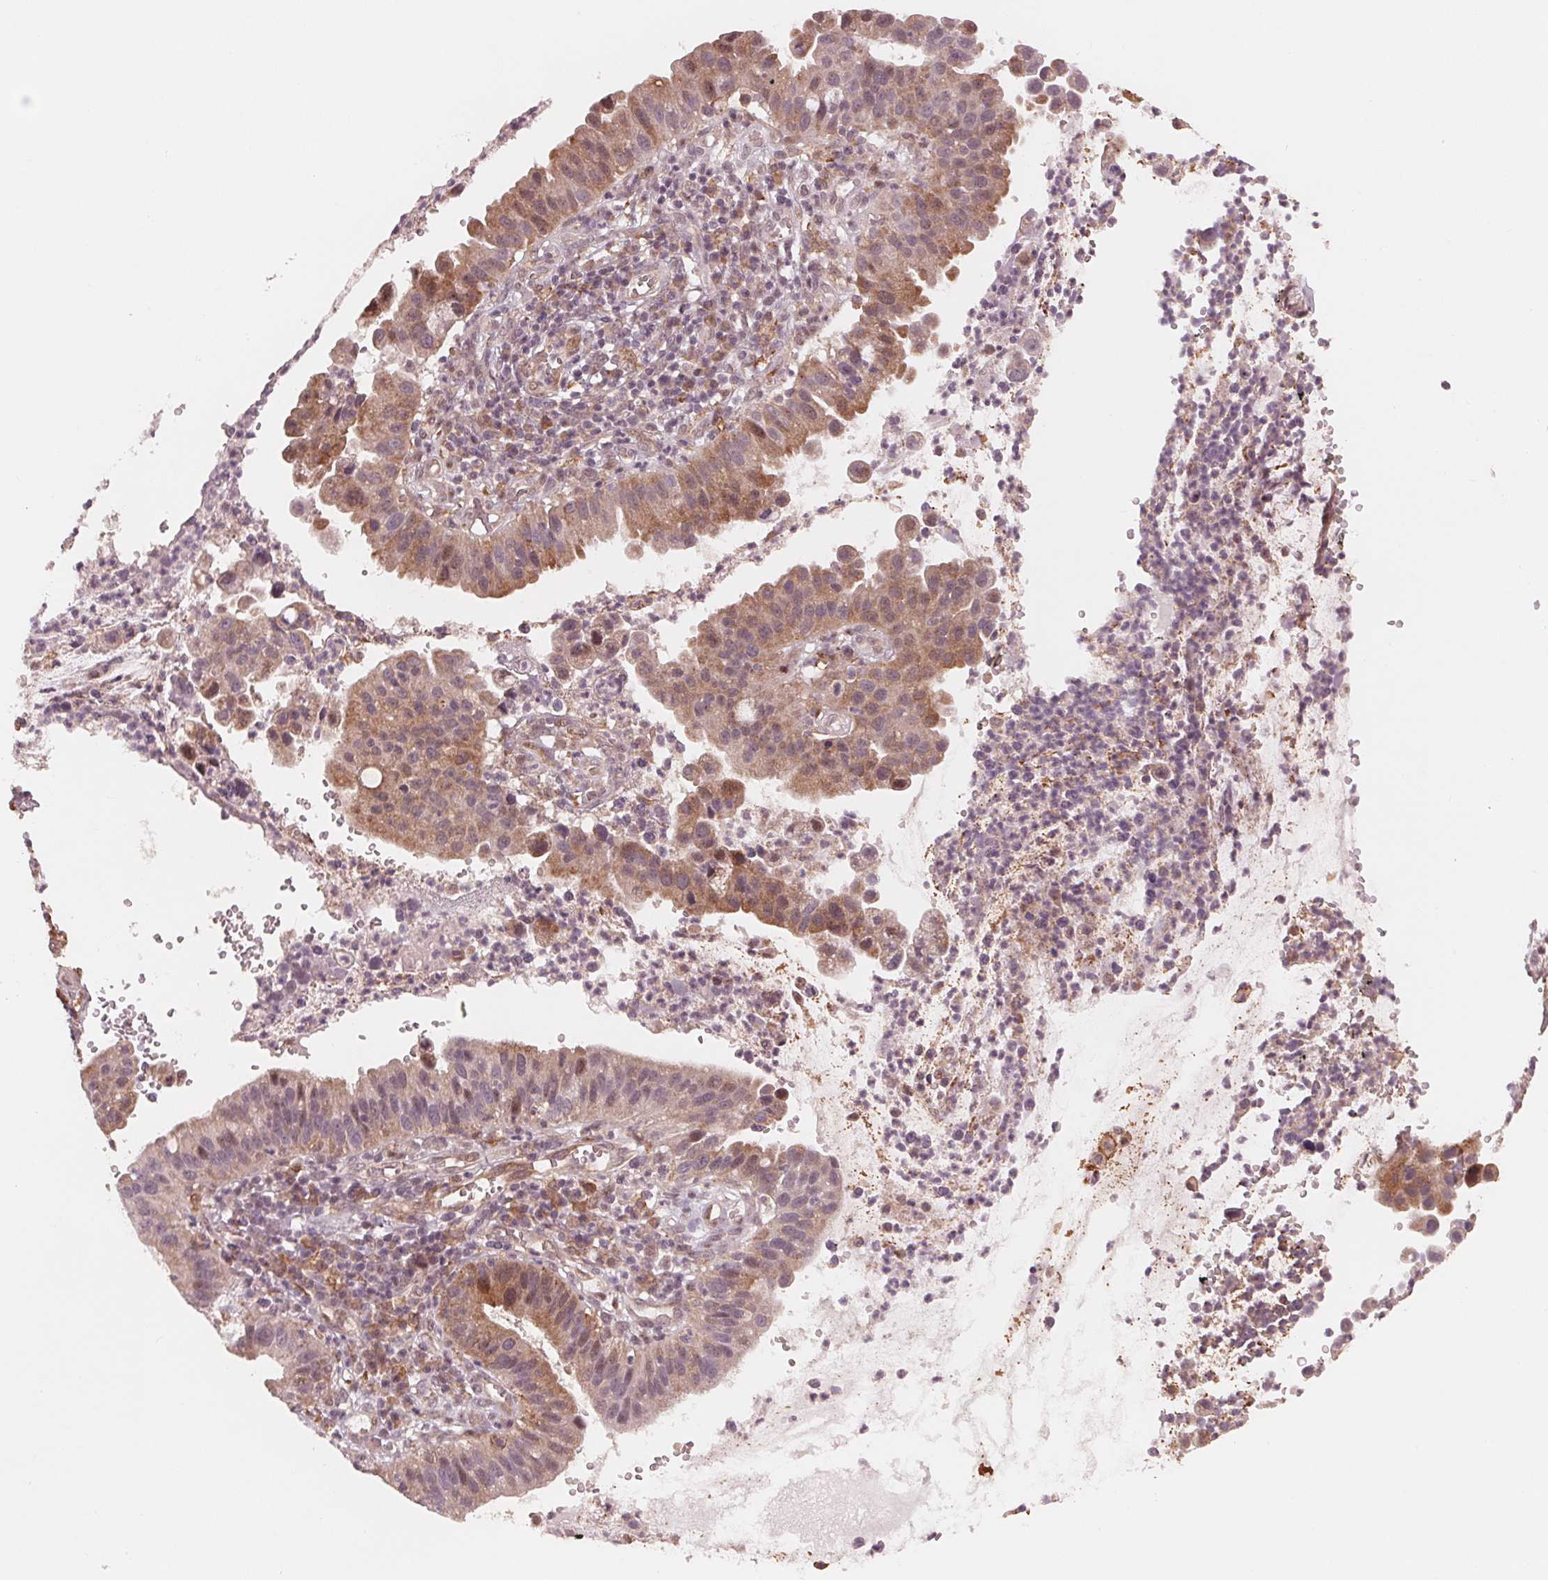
{"staining": {"intensity": "moderate", "quantity": "25%-75%", "location": "cytoplasmic/membranous"}, "tissue": "cervical cancer", "cell_type": "Tumor cells", "image_type": "cancer", "snomed": [{"axis": "morphology", "description": "Adenocarcinoma, NOS"}, {"axis": "topography", "description": "Cervix"}], "caption": "Human cervical cancer (adenocarcinoma) stained with a protein marker exhibits moderate staining in tumor cells.", "gene": "IL9R", "patient": {"sex": "female", "age": 34}}